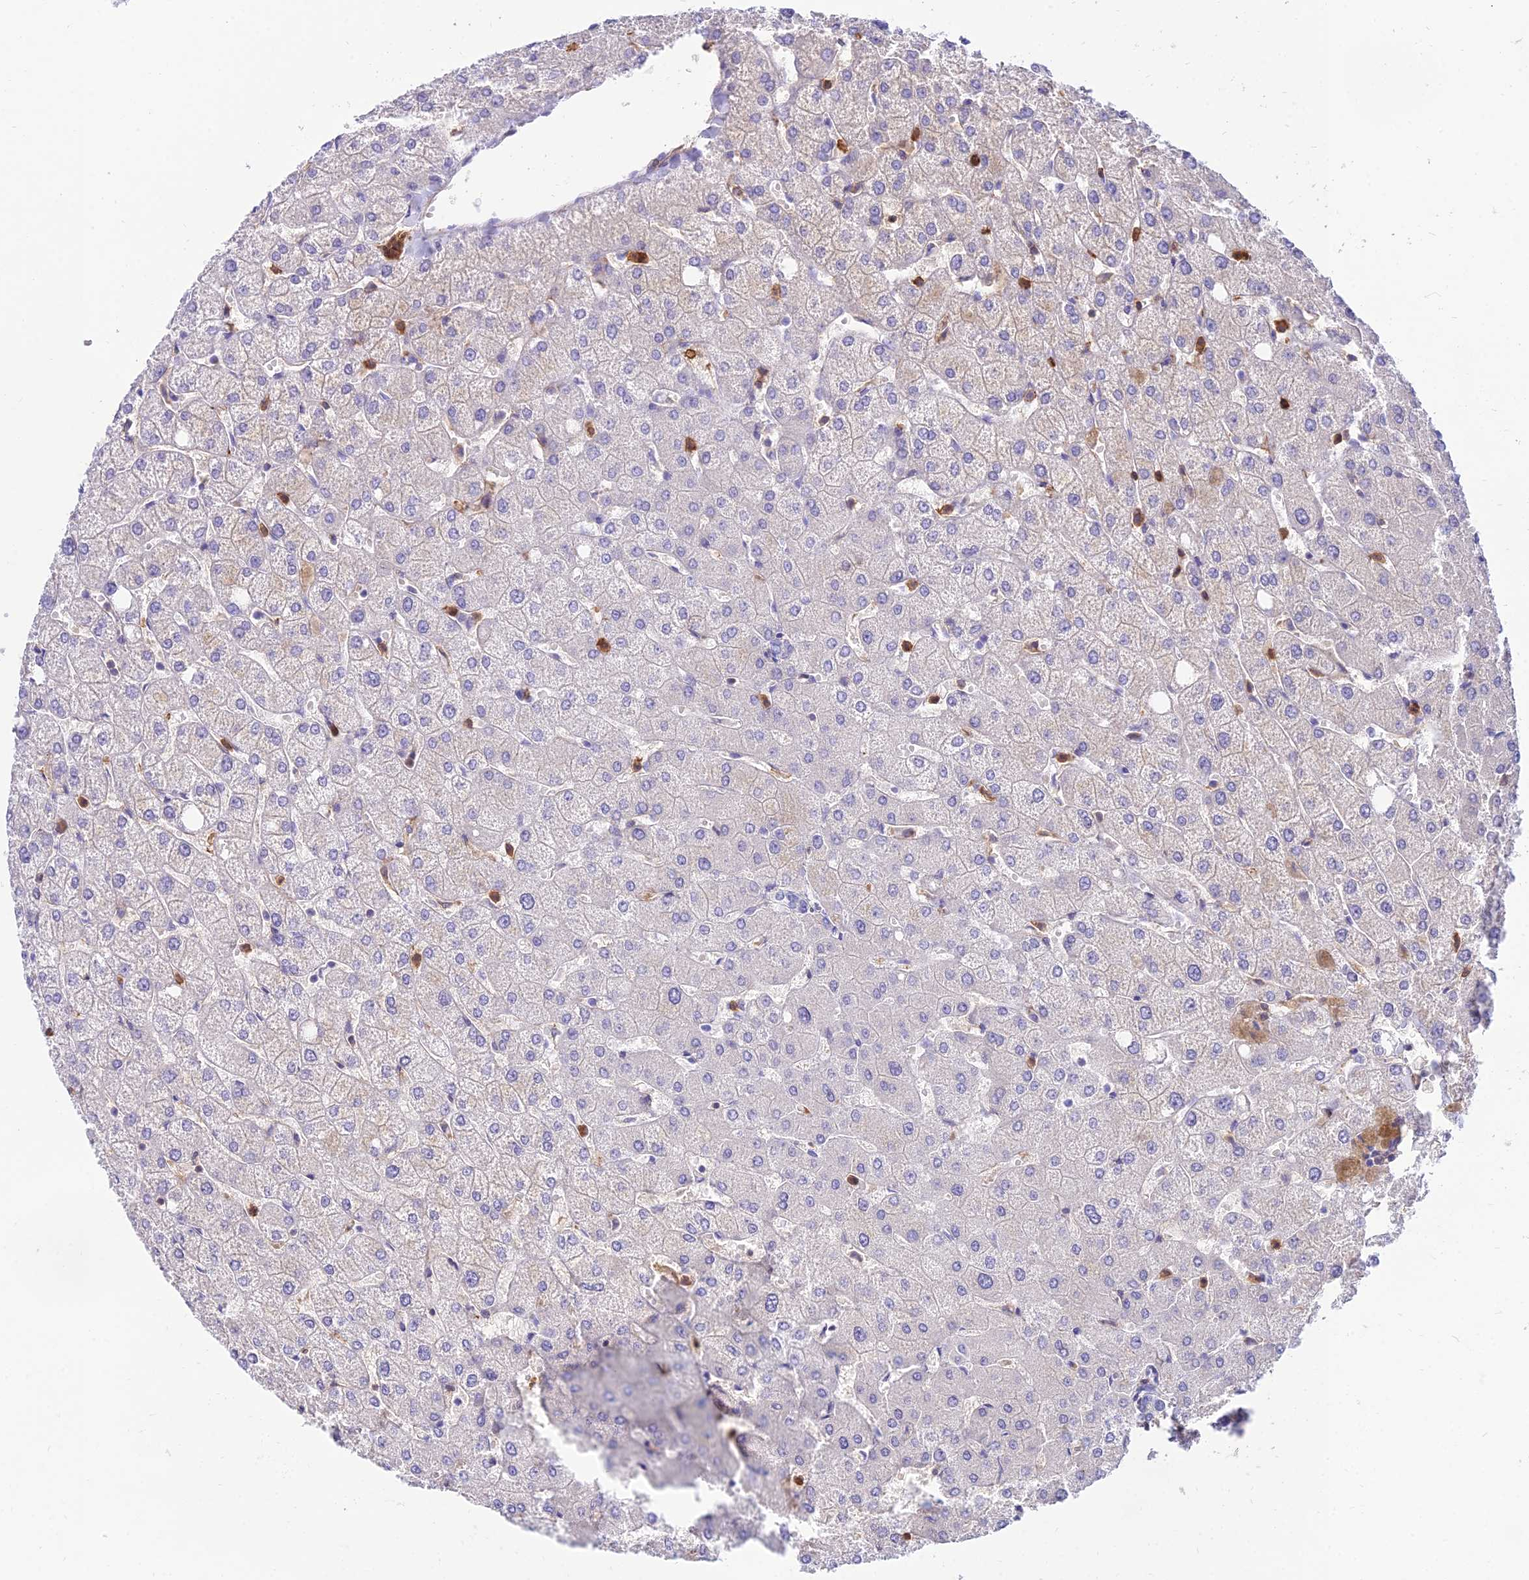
{"staining": {"intensity": "negative", "quantity": "none", "location": "none"}, "tissue": "liver", "cell_type": "Cholangiocytes", "image_type": "normal", "snomed": [{"axis": "morphology", "description": "Normal tissue, NOS"}, {"axis": "topography", "description": "Liver"}], "caption": "An immunohistochemistry image of normal liver is shown. There is no staining in cholangiocytes of liver. (DAB IHC with hematoxylin counter stain).", "gene": "SREK1IP1", "patient": {"sex": "female", "age": 54}}